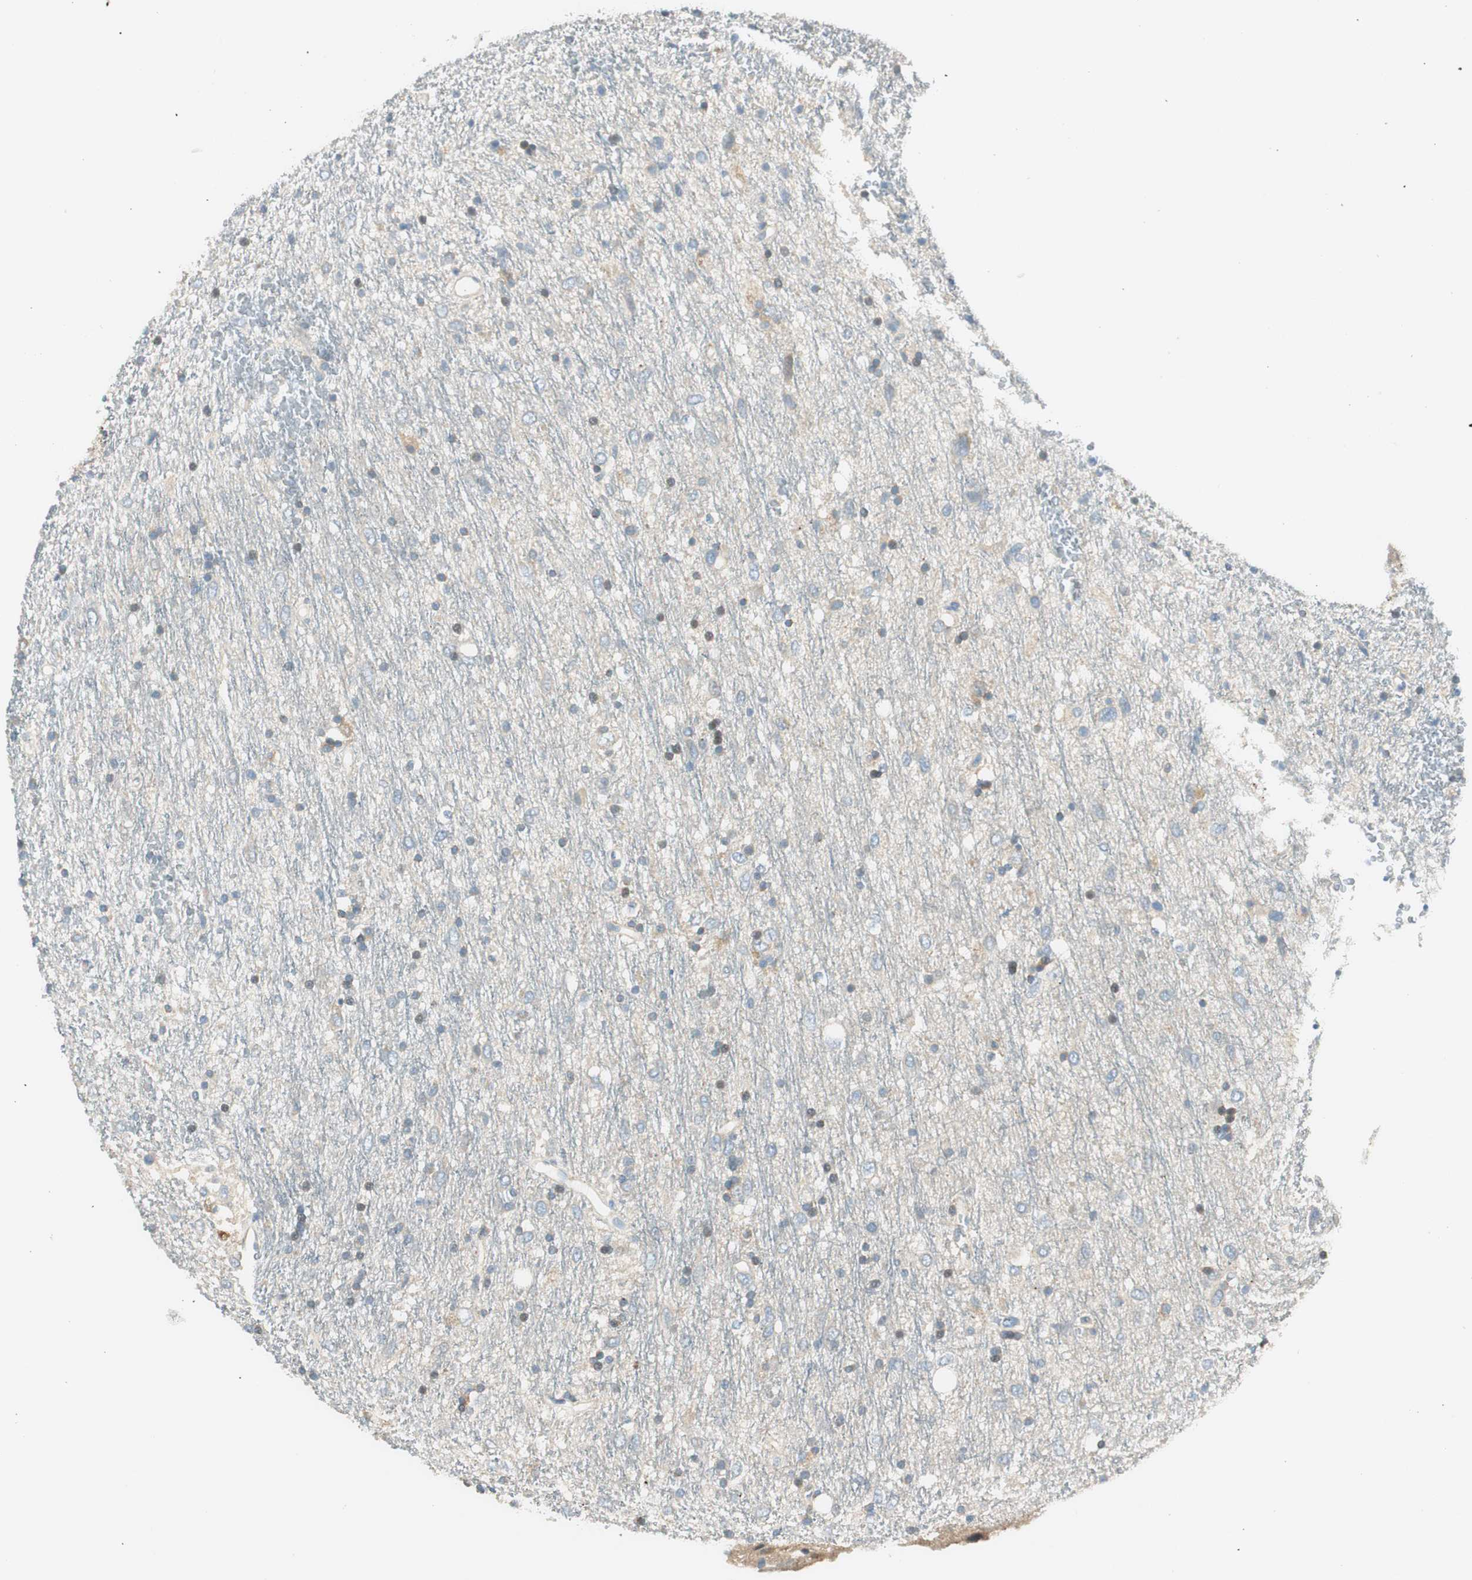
{"staining": {"intensity": "negative", "quantity": "none", "location": "none"}, "tissue": "glioma", "cell_type": "Tumor cells", "image_type": "cancer", "snomed": [{"axis": "morphology", "description": "Glioma, malignant, Low grade"}, {"axis": "topography", "description": "Brain"}], "caption": "Human glioma stained for a protein using immunohistochemistry (IHC) displays no positivity in tumor cells.", "gene": "TACR3", "patient": {"sex": "male", "age": 77}}